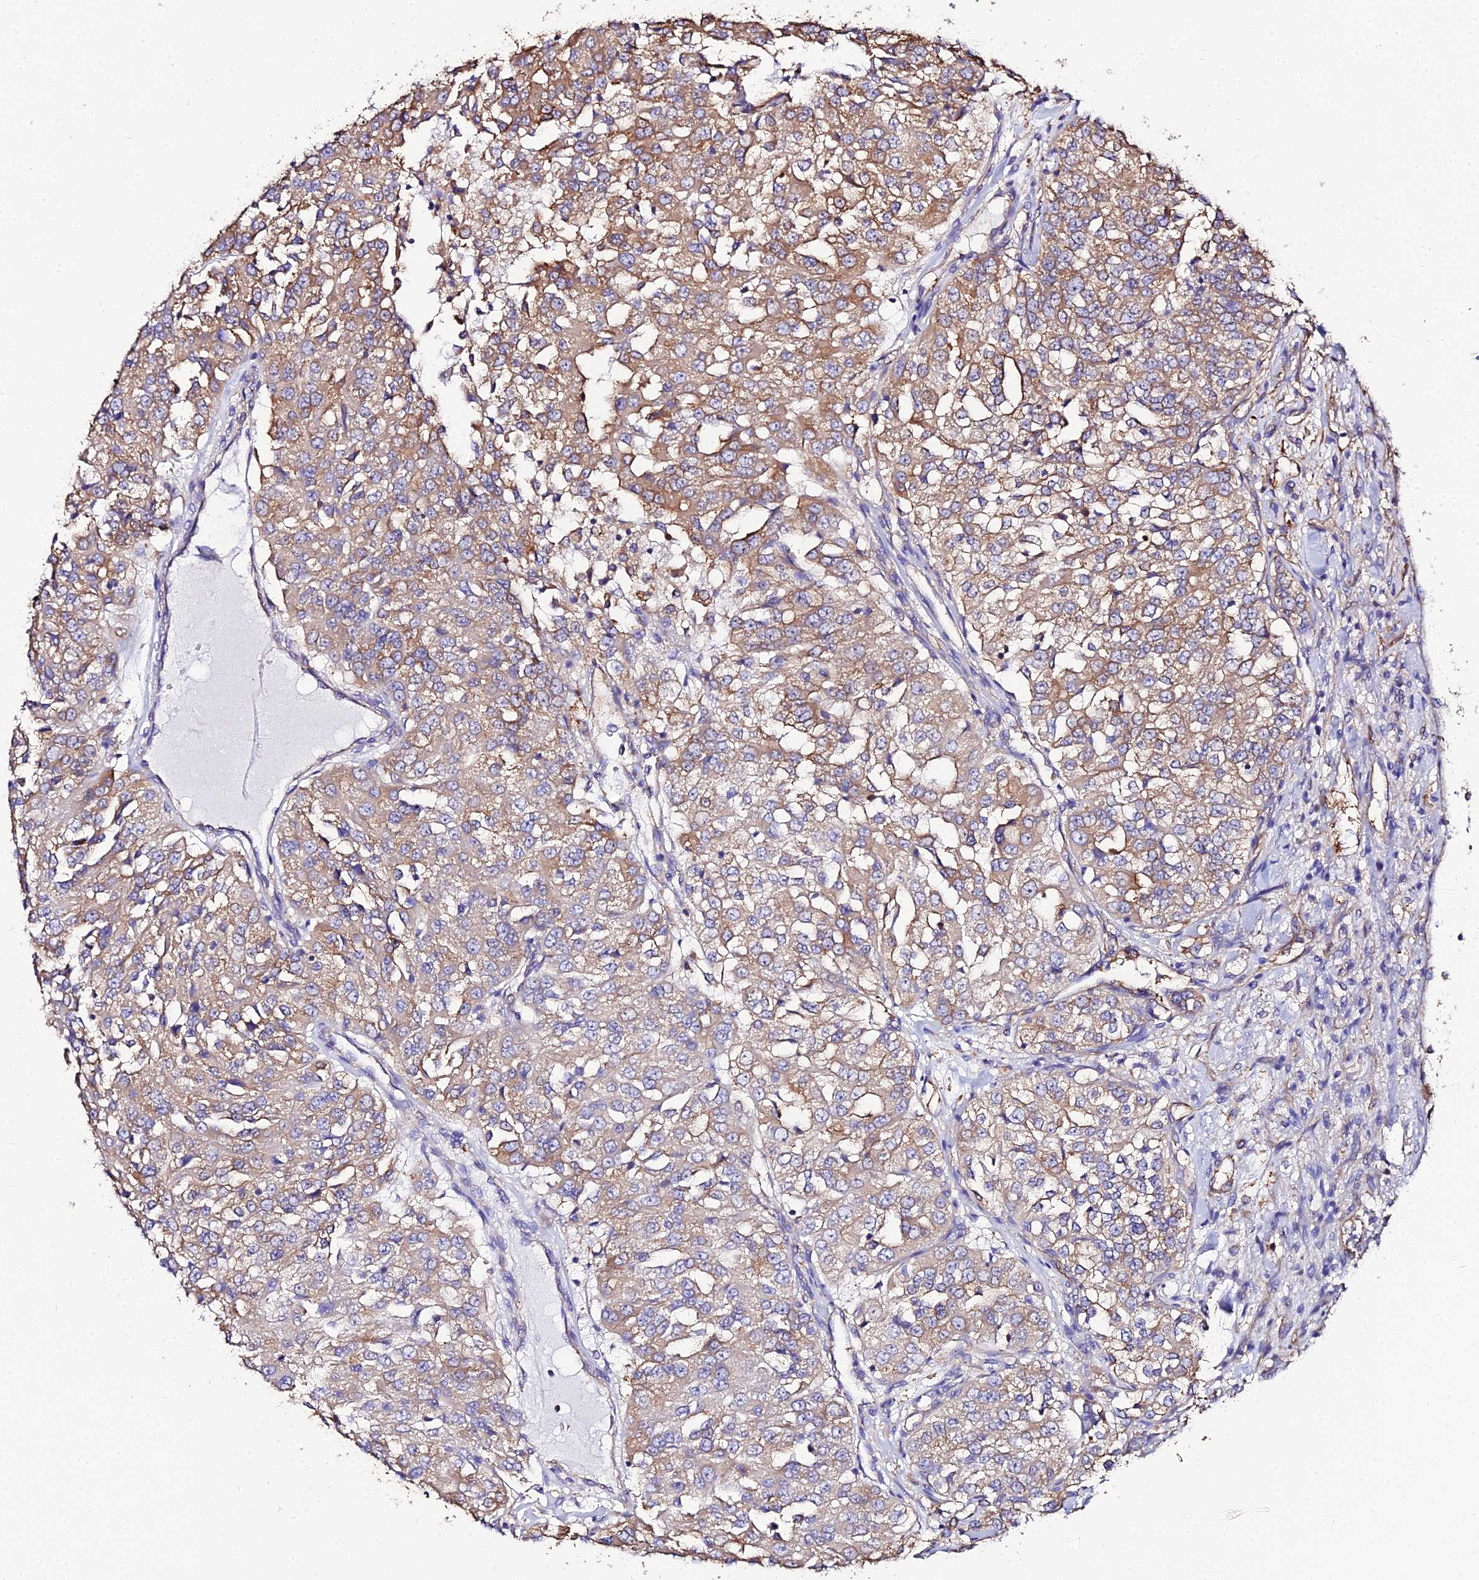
{"staining": {"intensity": "weak", "quantity": ">75%", "location": "cytoplasmic/membranous"}, "tissue": "renal cancer", "cell_type": "Tumor cells", "image_type": "cancer", "snomed": [{"axis": "morphology", "description": "Adenocarcinoma, NOS"}, {"axis": "topography", "description": "Kidney"}], "caption": "DAB (3,3'-diaminobenzidine) immunohistochemical staining of renal adenocarcinoma reveals weak cytoplasmic/membranous protein positivity in approximately >75% of tumor cells. (Stains: DAB in brown, nuclei in blue, Microscopy: brightfield microscopy at high magnification).", "gene": "TUBA3D", "patient": {"sex": "female", "age": 63}}